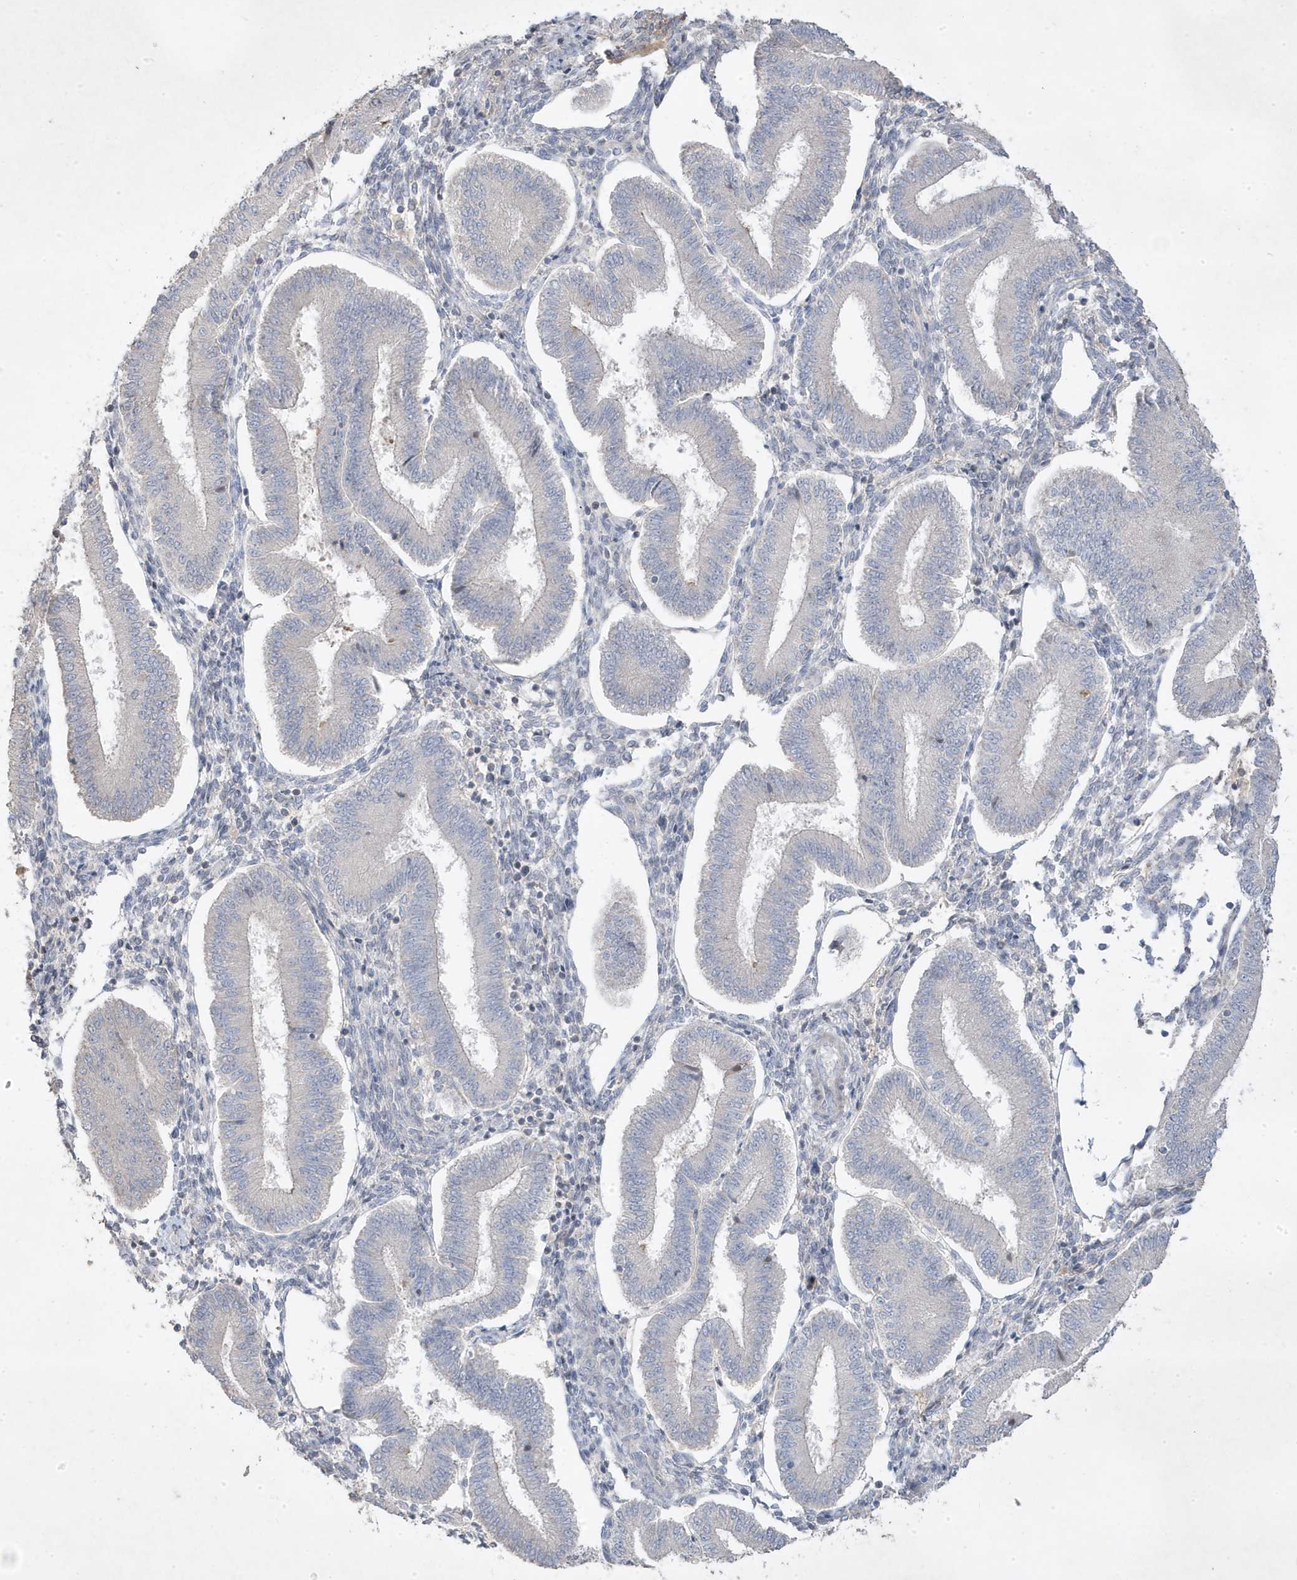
{"staining": {"intensity": "negative", "quantity": "none", "location": "none"}, "tissue": "endometrium", "cell_type": "Cells in endometrial stroma", "image_type": "normal", "snomed": [{"axis": "morphology", "description": "Normal tissue, NOS"}, {"axis": "topography", "description": "Endometrium"}], "caption": "Endometrium stained for a protein using immunohistochemistry exhibits no expression cells in endometrial stroma.", "gene": "RGL4", "patient": {"sex": "female", "age": 39}}